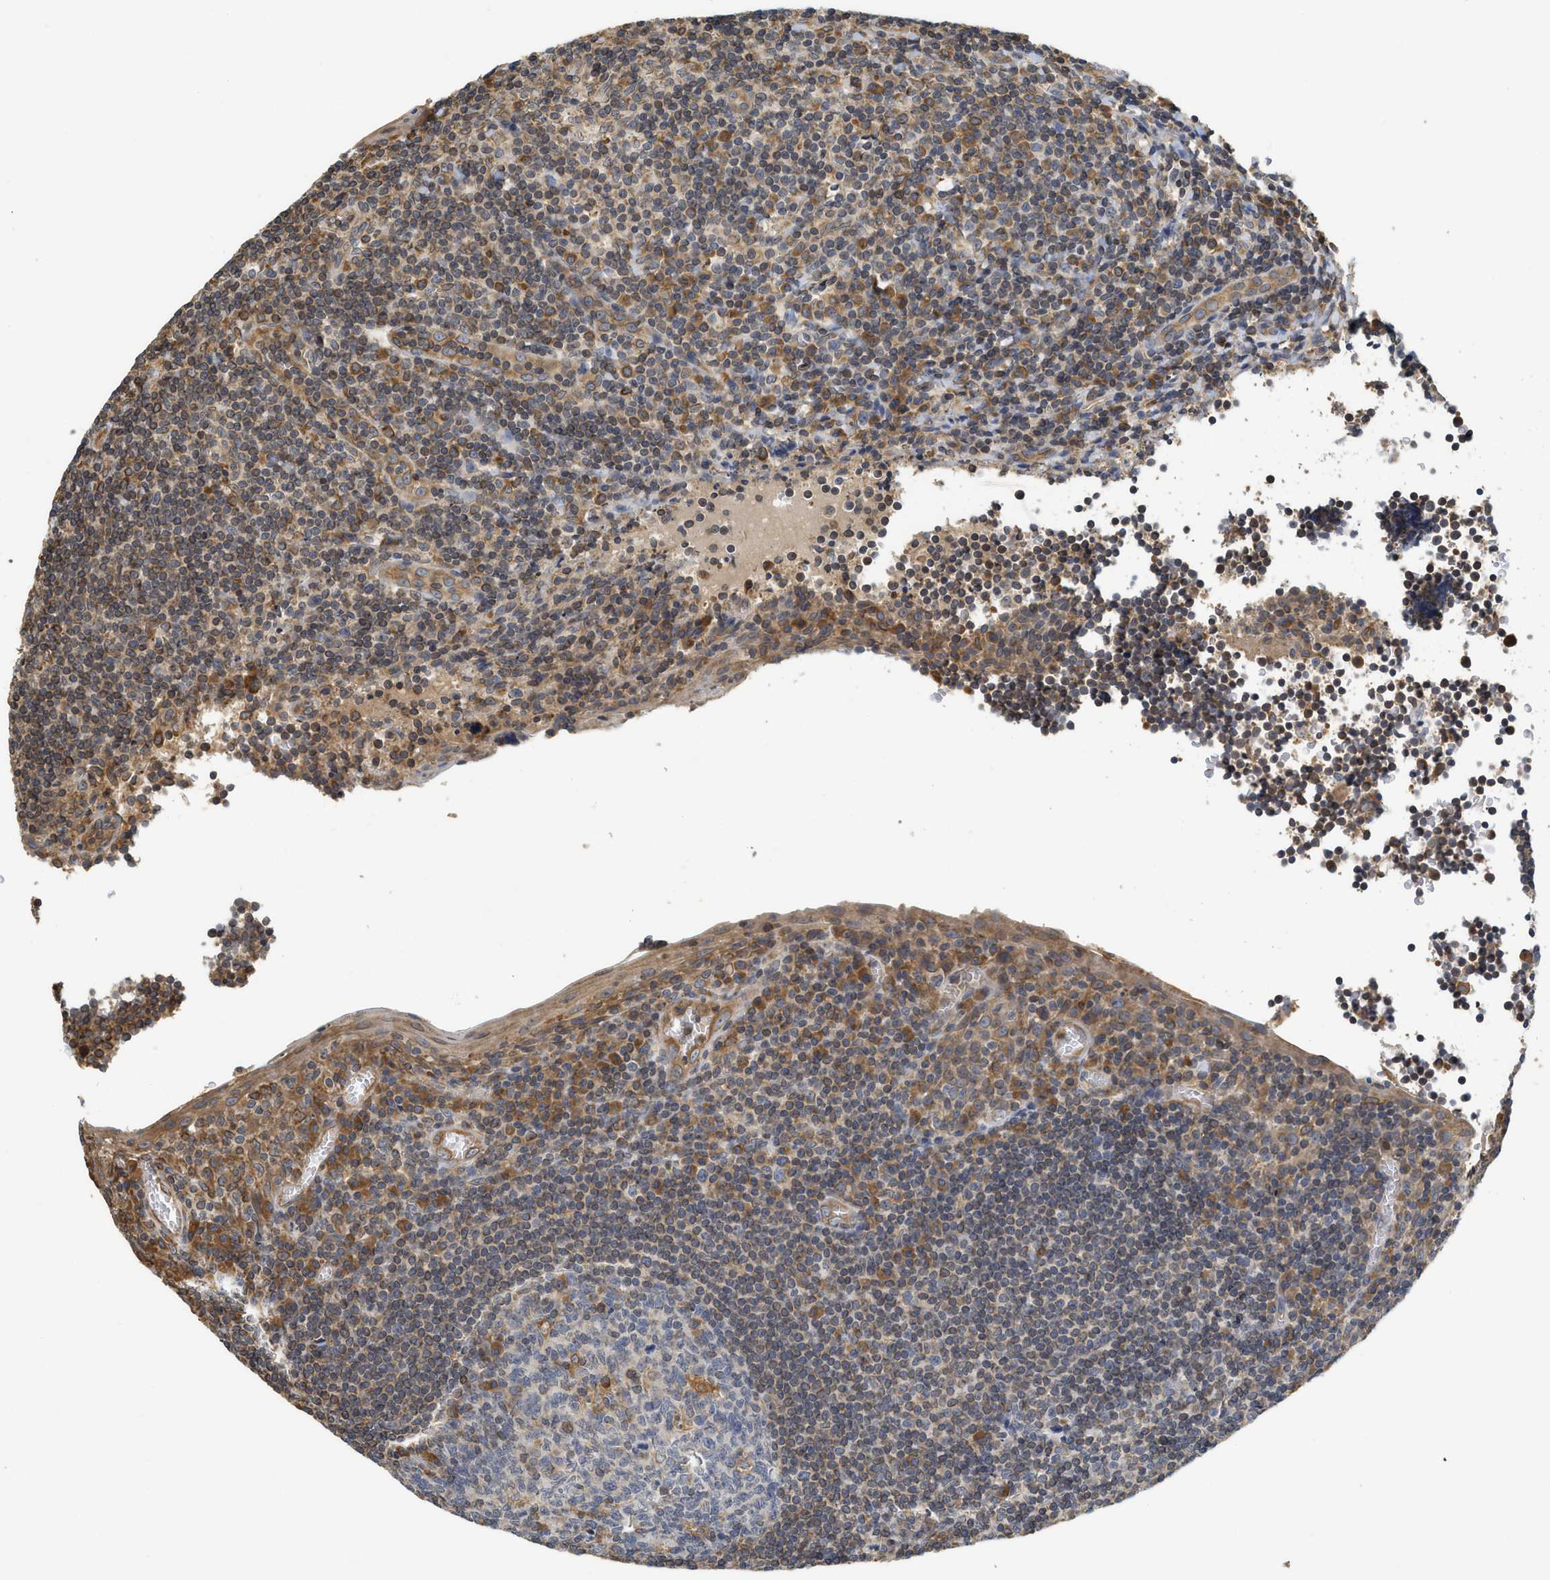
{"staining": {"intensity": "moderate", "quantity": "<25%", "location": "cytoplasmic/membranous"}, "tissue": "tonsil", "cell_type": "Germinal center cells", "image_type": "normal", "snomed": [{"axis": "morphology", "description": "Normal tissue, NOS"}, {"axis": "topography", "description": "Tonsil"}], "caption": "Benign tonsil demonstrates moderate cytoplasmic/membranous expression in about <25% of germinal center cells, visualized by immunohistochemistry. The protein is shown in brown color, while the nuclei are stained blue.", "gene": "BCAP31", "patient": {"sex": "male", "age": 37}}